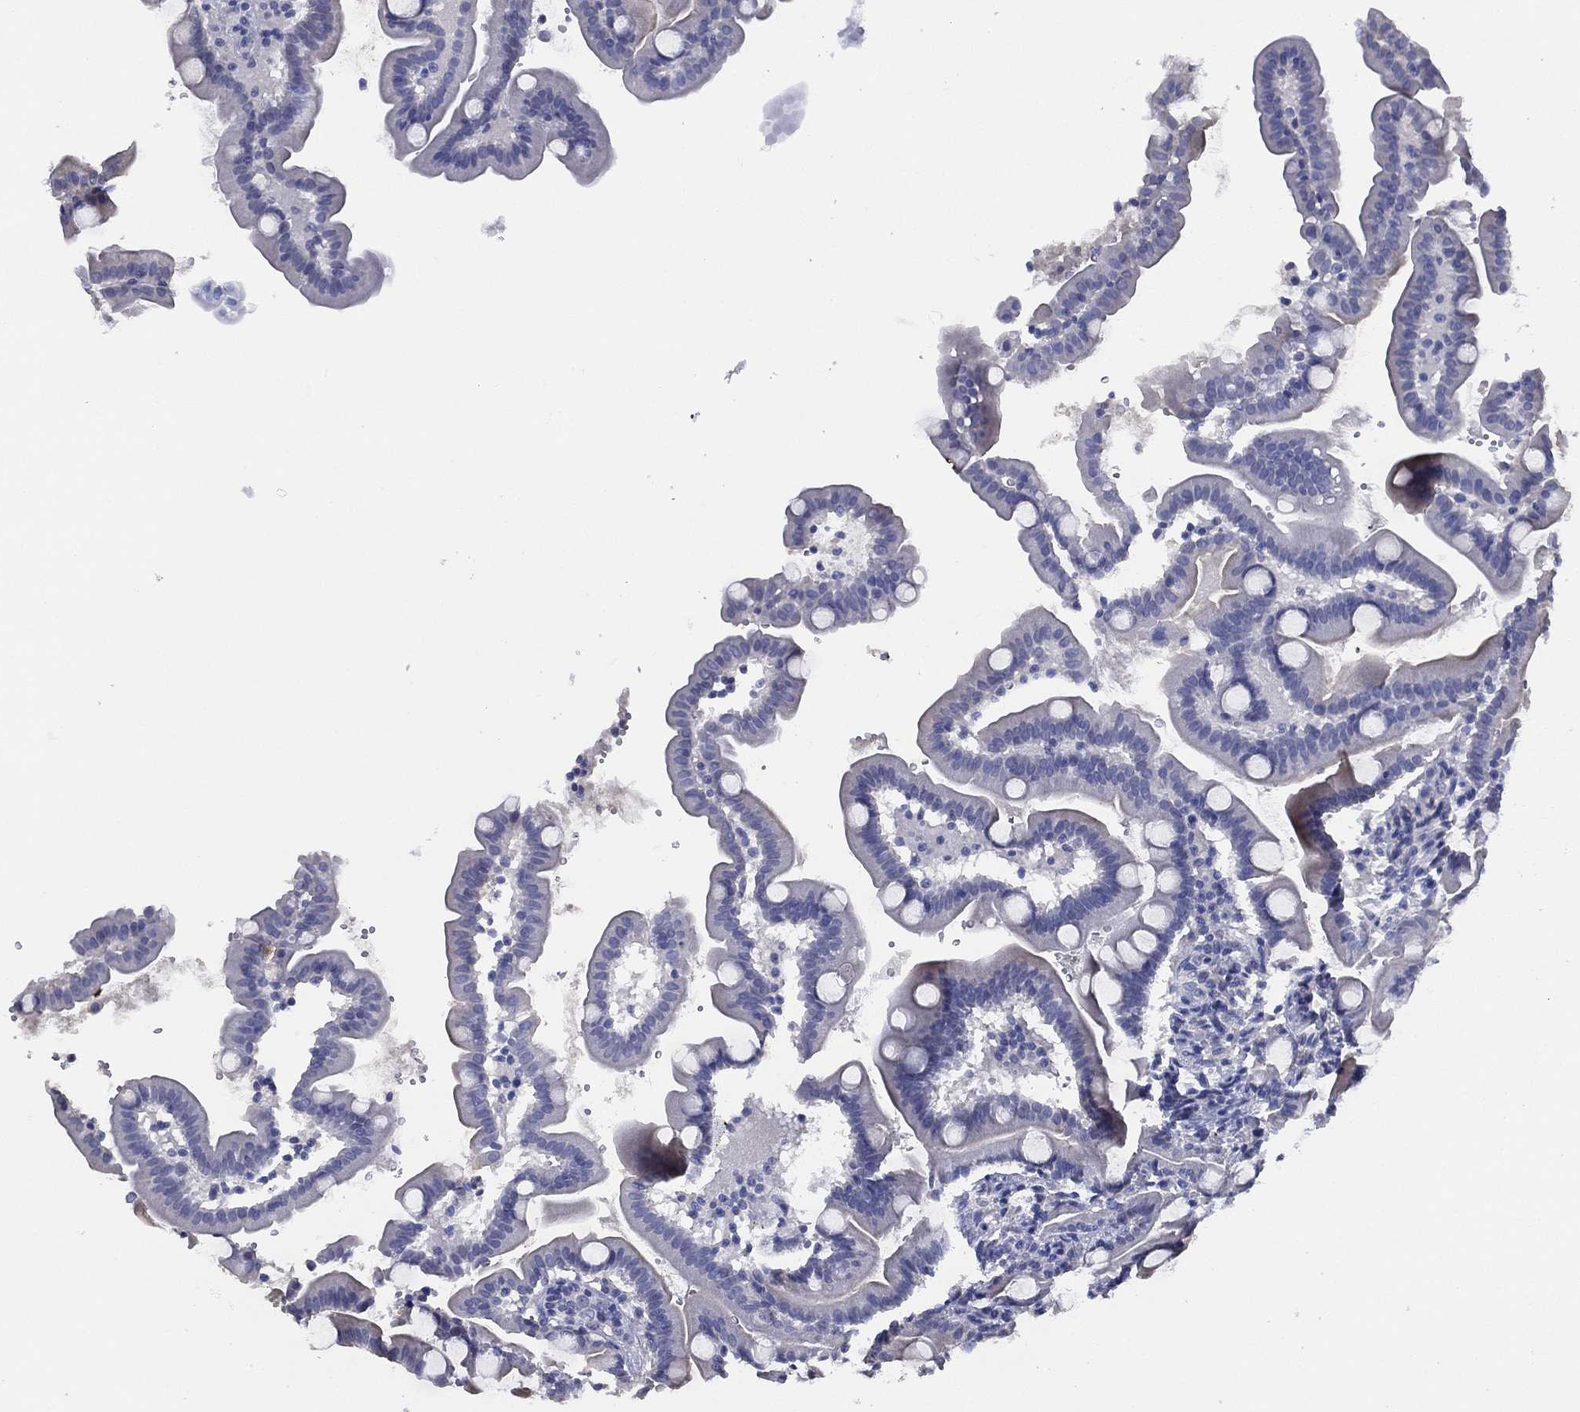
{"staining": {"intensity": "negative", "quantity": "none", "location": "none"}, "tissue": "small intestine", "cell_type": "Glandular cells", "image_type": "normal", "snomed": [{"axis": "morphology", "description": "Normal tissue, NOS"}, {"axis": "topography", "description": "Small intestine"}], "caption": "There is no significant positivity in glandular cells of small intestine. (DAB (3,3'-diaminobenzidine) IHC, high magnification).", "gene": "SLC13A4", "patient": {"sex": "female", "age": 44}}